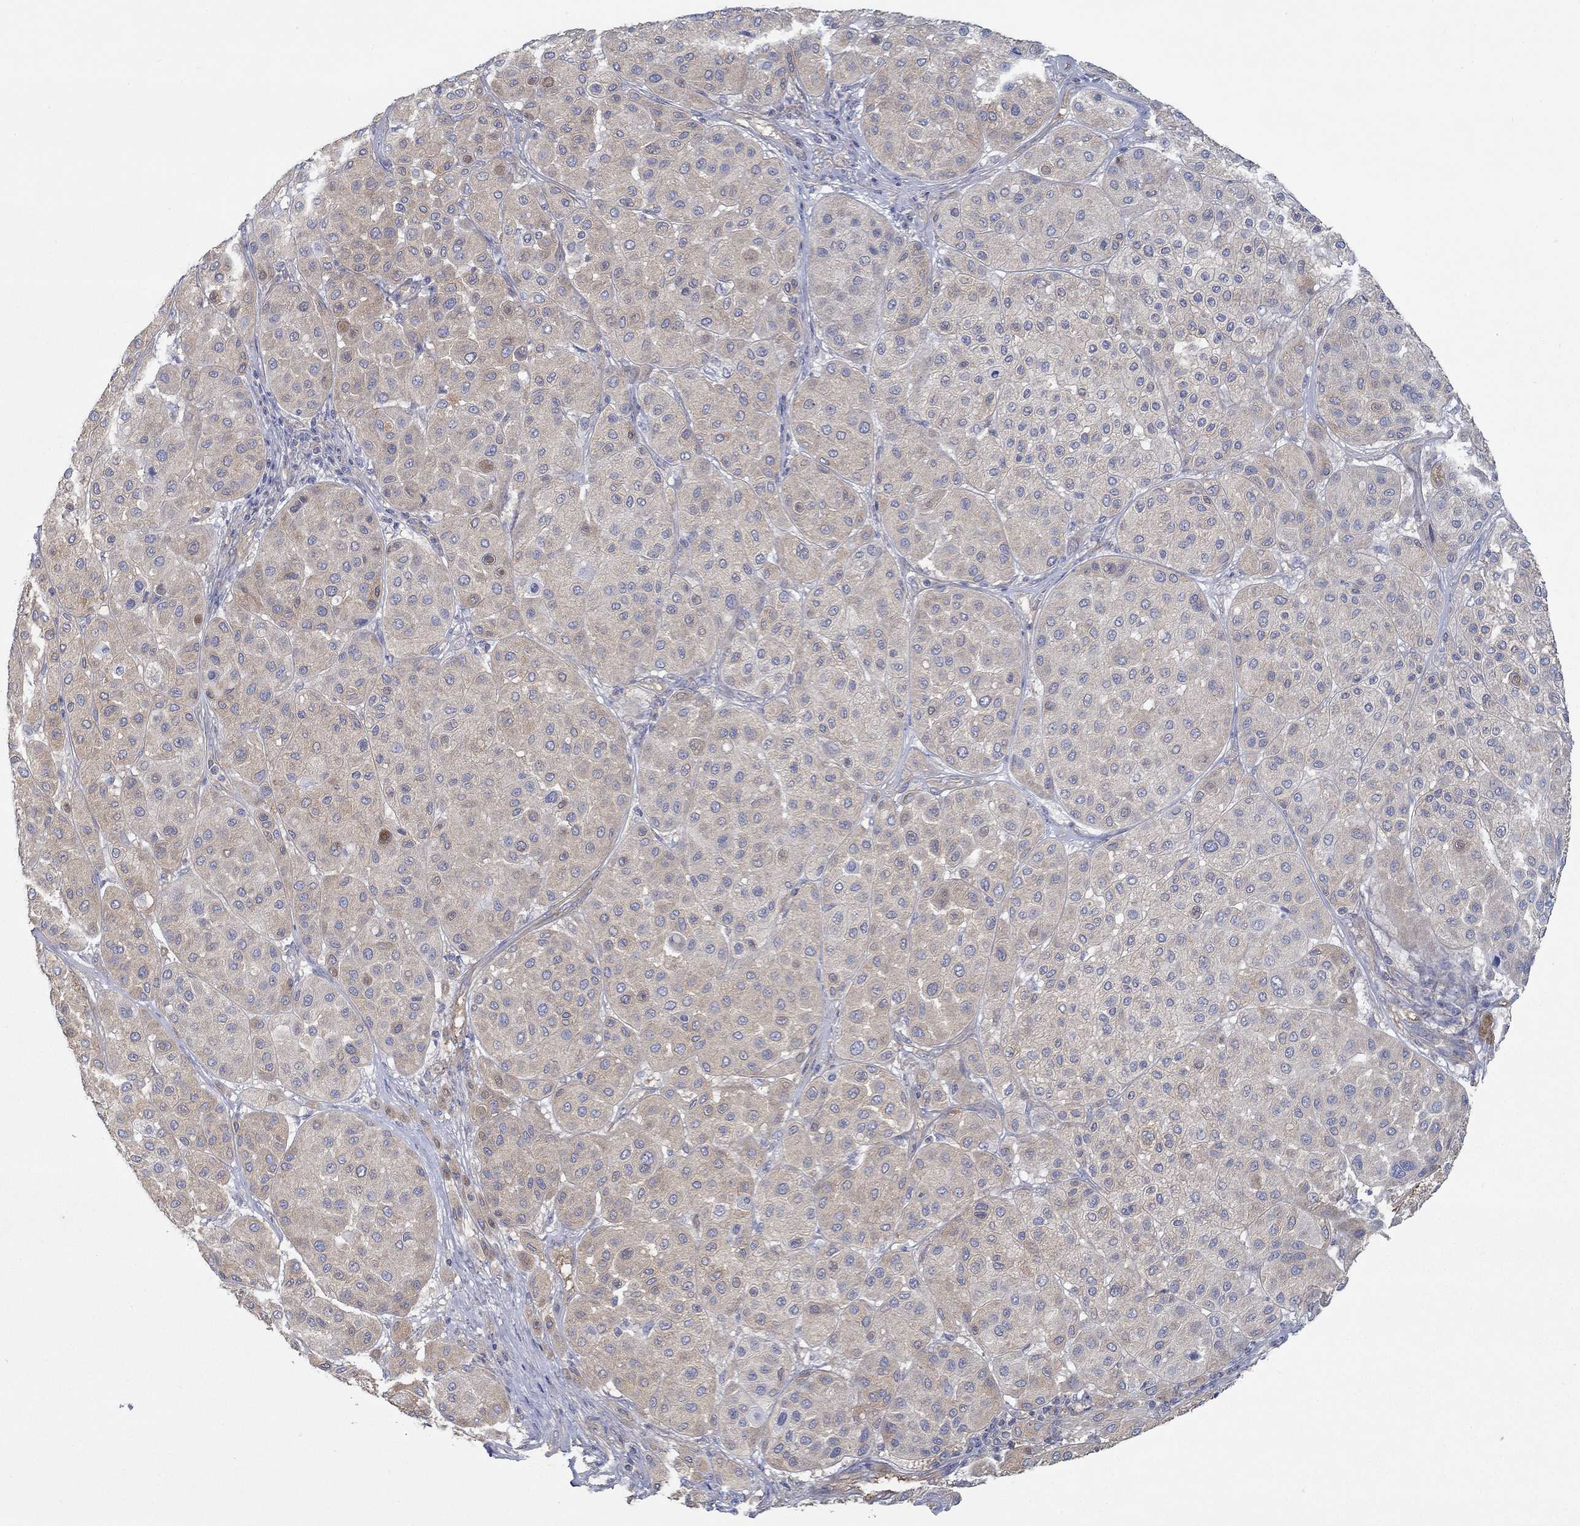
{"staining": {"intensity": "moderate", "quantity": "25%-75%", "location": "cytoplasmic/membranous"}, "tissue": "melanoma", "cell_type": "Tumor cells", "image_type": "cancer", "snomed": [{"axis": "morphology", "description": "Malignant melanoma, Metastatic site"}, {"axis": "topography", "description": "Smooth muscle"}], "caption": "Melanoma was stained to show a protein in brown. There is medium levels of moderate cytoplasmic/membranous staining in about 25%-75% of tumor cells.", "gene": "SPAG9", "patient": {"sex": "male", "age": 41}}